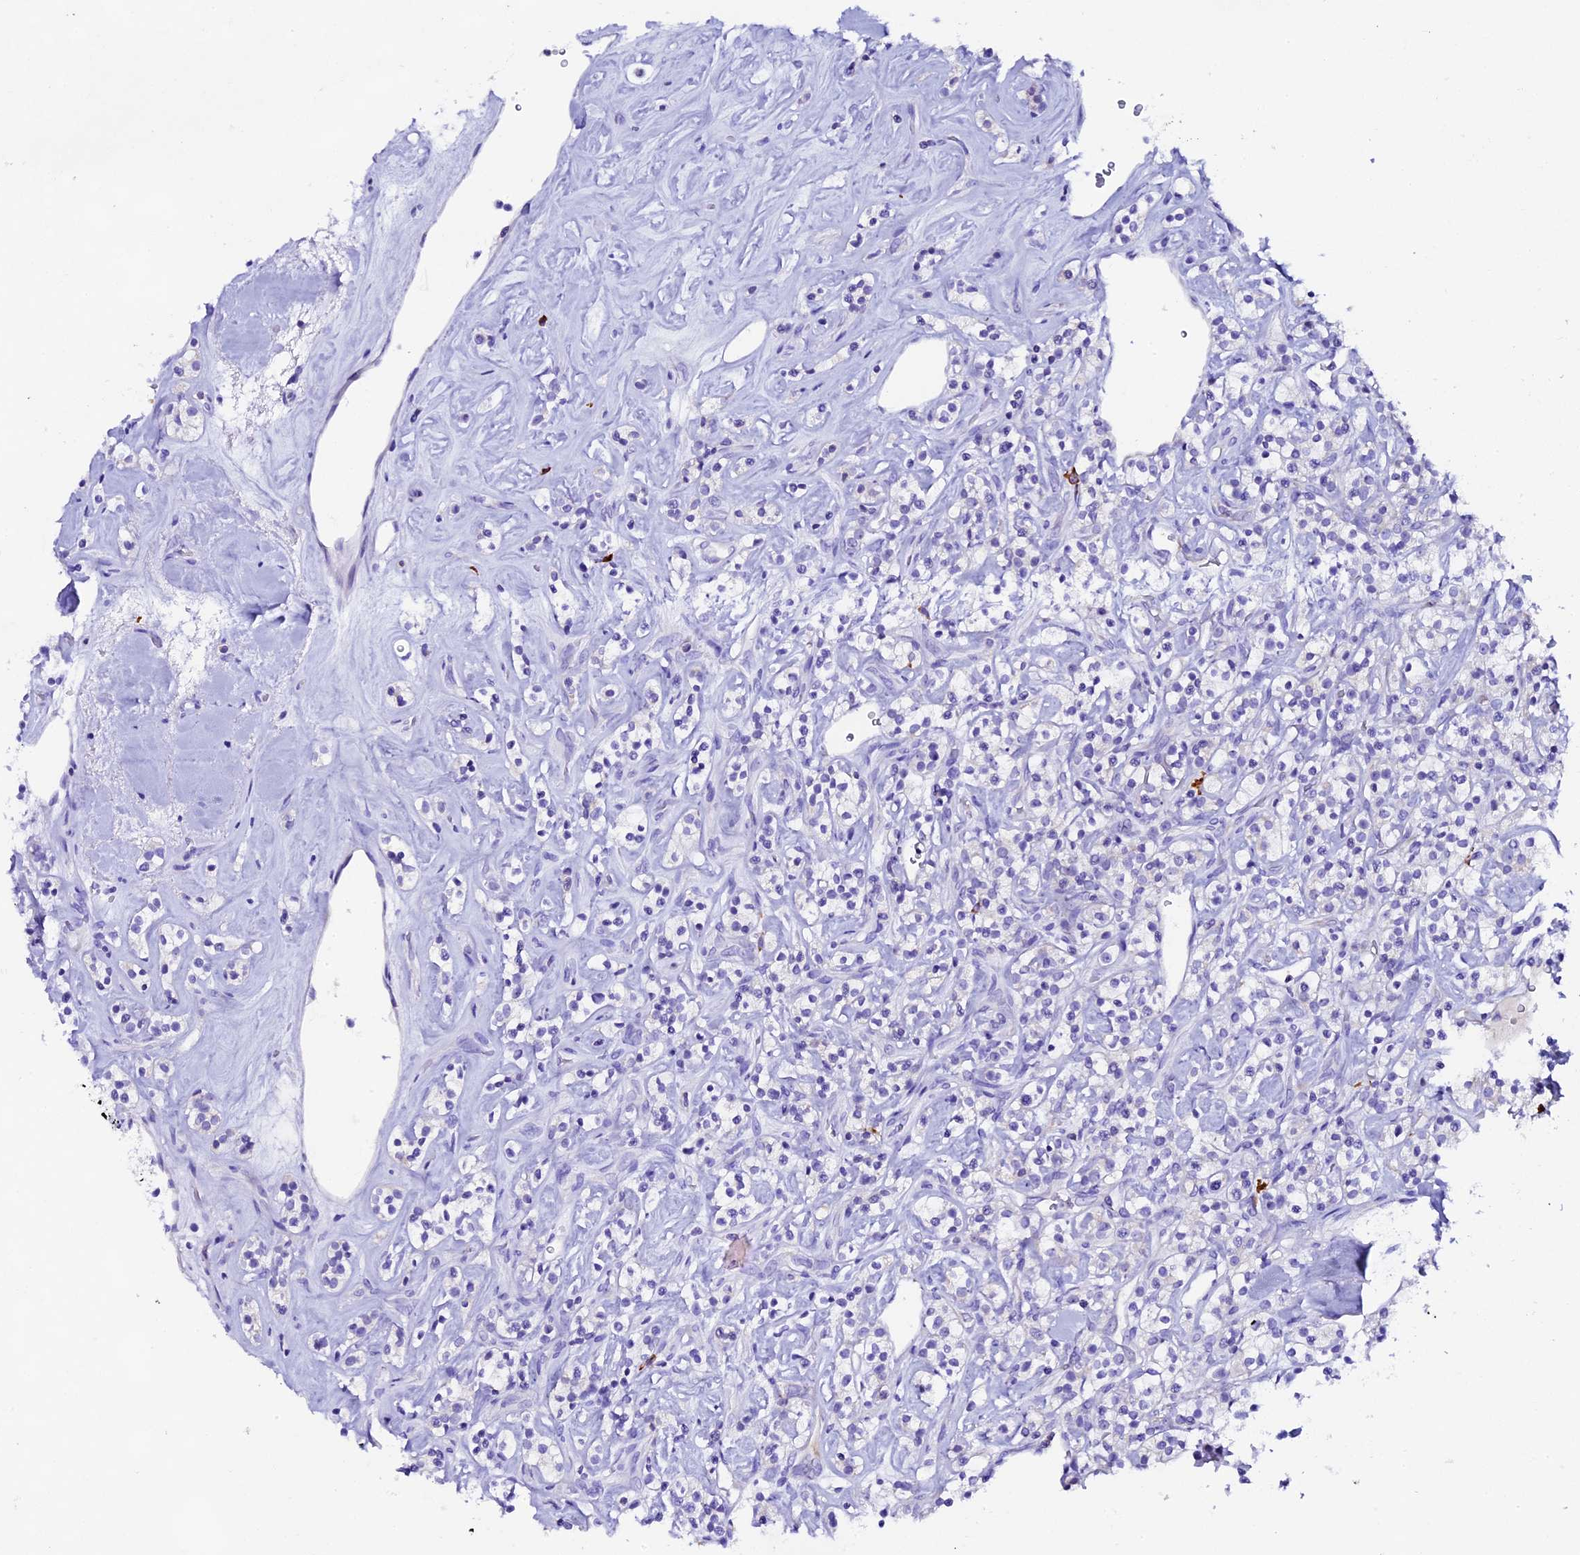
{"staining": {"intensity": "negative", "quantity": "none", "location": "none"}, "tissue": "renal cancer", "cell_type": "Tumor cells", "image_type": "cancer", "snomed": [{"axis": "morphology", "description": "Adenocarcinoma, NOS"}, {"axis": "topography", "description": "Kidney"}], "caption": "Tumor cells show no significant staining in adenocarcinoma (renal). The staining is performed using DAB (3,3'-diaminobenzidine) brown chromogen with nuclei counter-stained in using hematoxylin.", "gene": "FKBP11", "patient": {"sex": "male", "age": 77}}